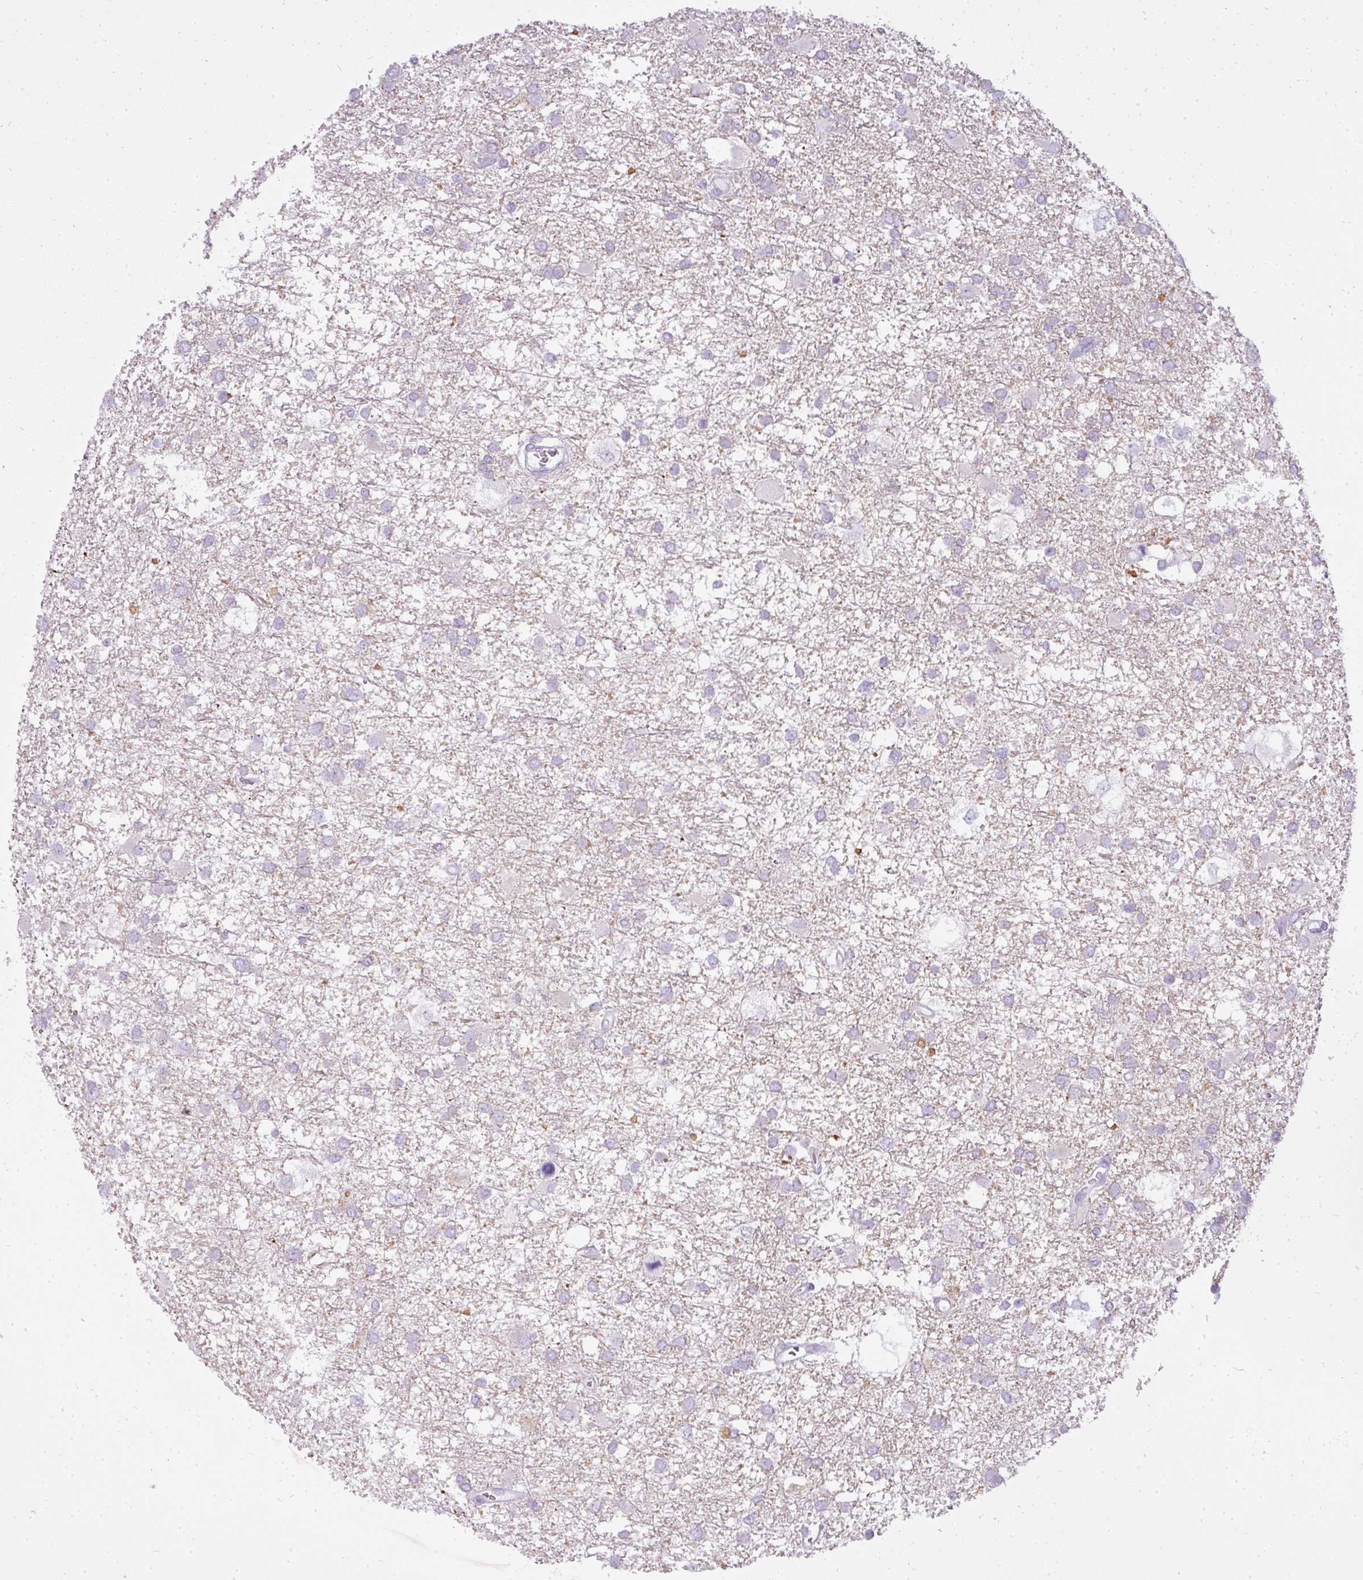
{"staining": {"intensity": "negative", "quantity": "none", "location": "none"}, "tissue": "glioma", "cell_type": "Tumor cells", "image_type": "cancer", "snomed": [{"axis": "morphology", "description": "Glioma, malignant, High grade"}, {"axis": "topography", "description": "Brain"}], "caption": "Tumor cells show no significant protein expression in glioma. (DAB immunohistochemistry, high magnification).", "gene": "ATP6V1D", "patient": {"sex": "male", "age": 61}}